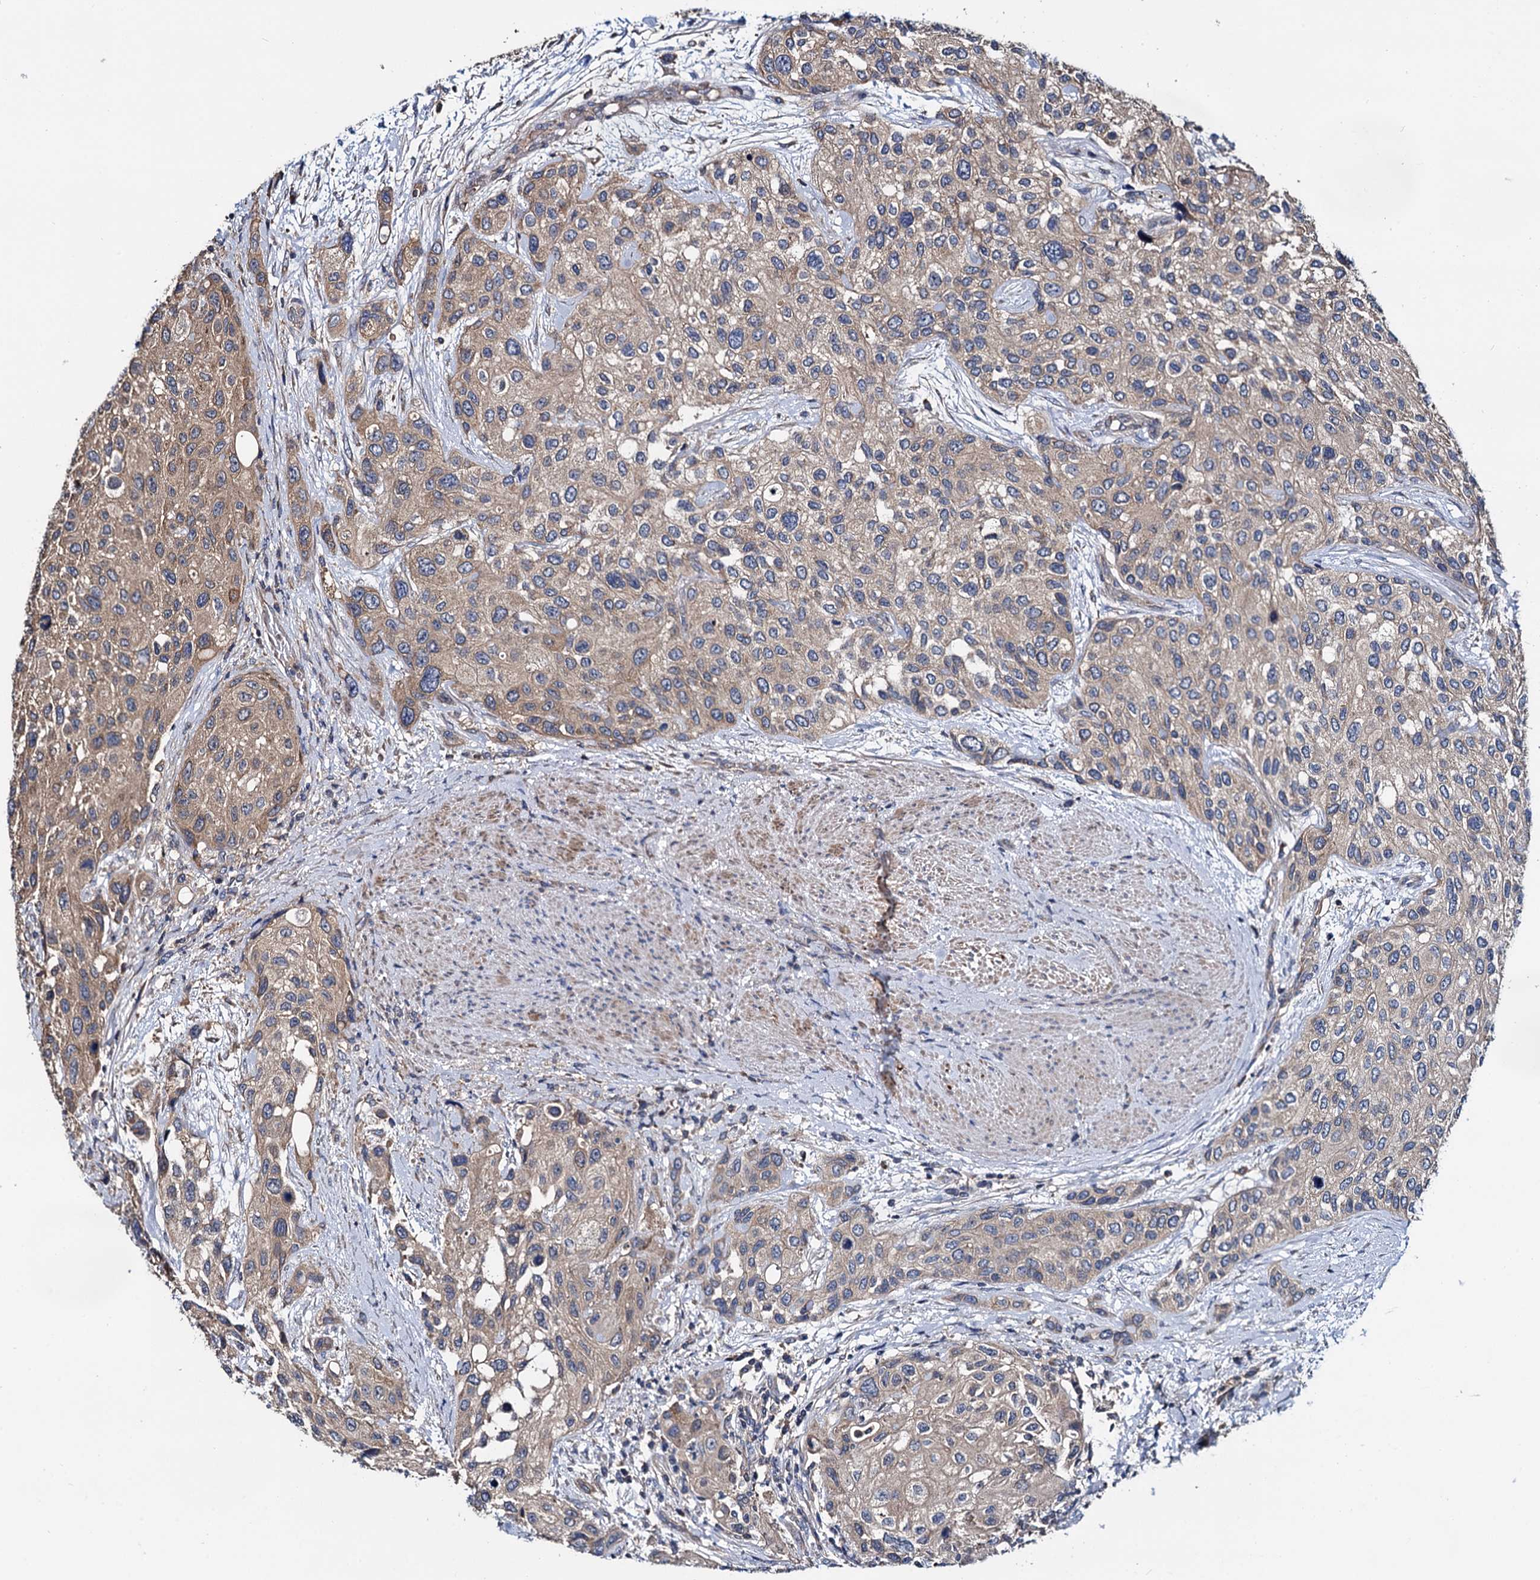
{"staining": {"intensity": "weak", "quantity": "25%-75%", "location": "cytoplasmic/membranous"}, "tissue": "urothelial cancer", "cell_type": "Tumor cells", "image_type": "cancer", "snomed": [{"axis": "morphology", "description": "Normal tissue, NOS"}, {"axis": "morphology", "description": "Urothelial carcinoma, High grade"}, {"axis": "topography", "description": "Vascular tissue"}, {"axis": "topography", "description": "Urinary bladder"}], "caption": "A histopathology image of urothelial cancer stained for a protein demonstrates weak cytoplasmic/membranous brown staining in tumor cells.", "gene": "CEP192", "patient": {"sex": "female", "age": 56}}